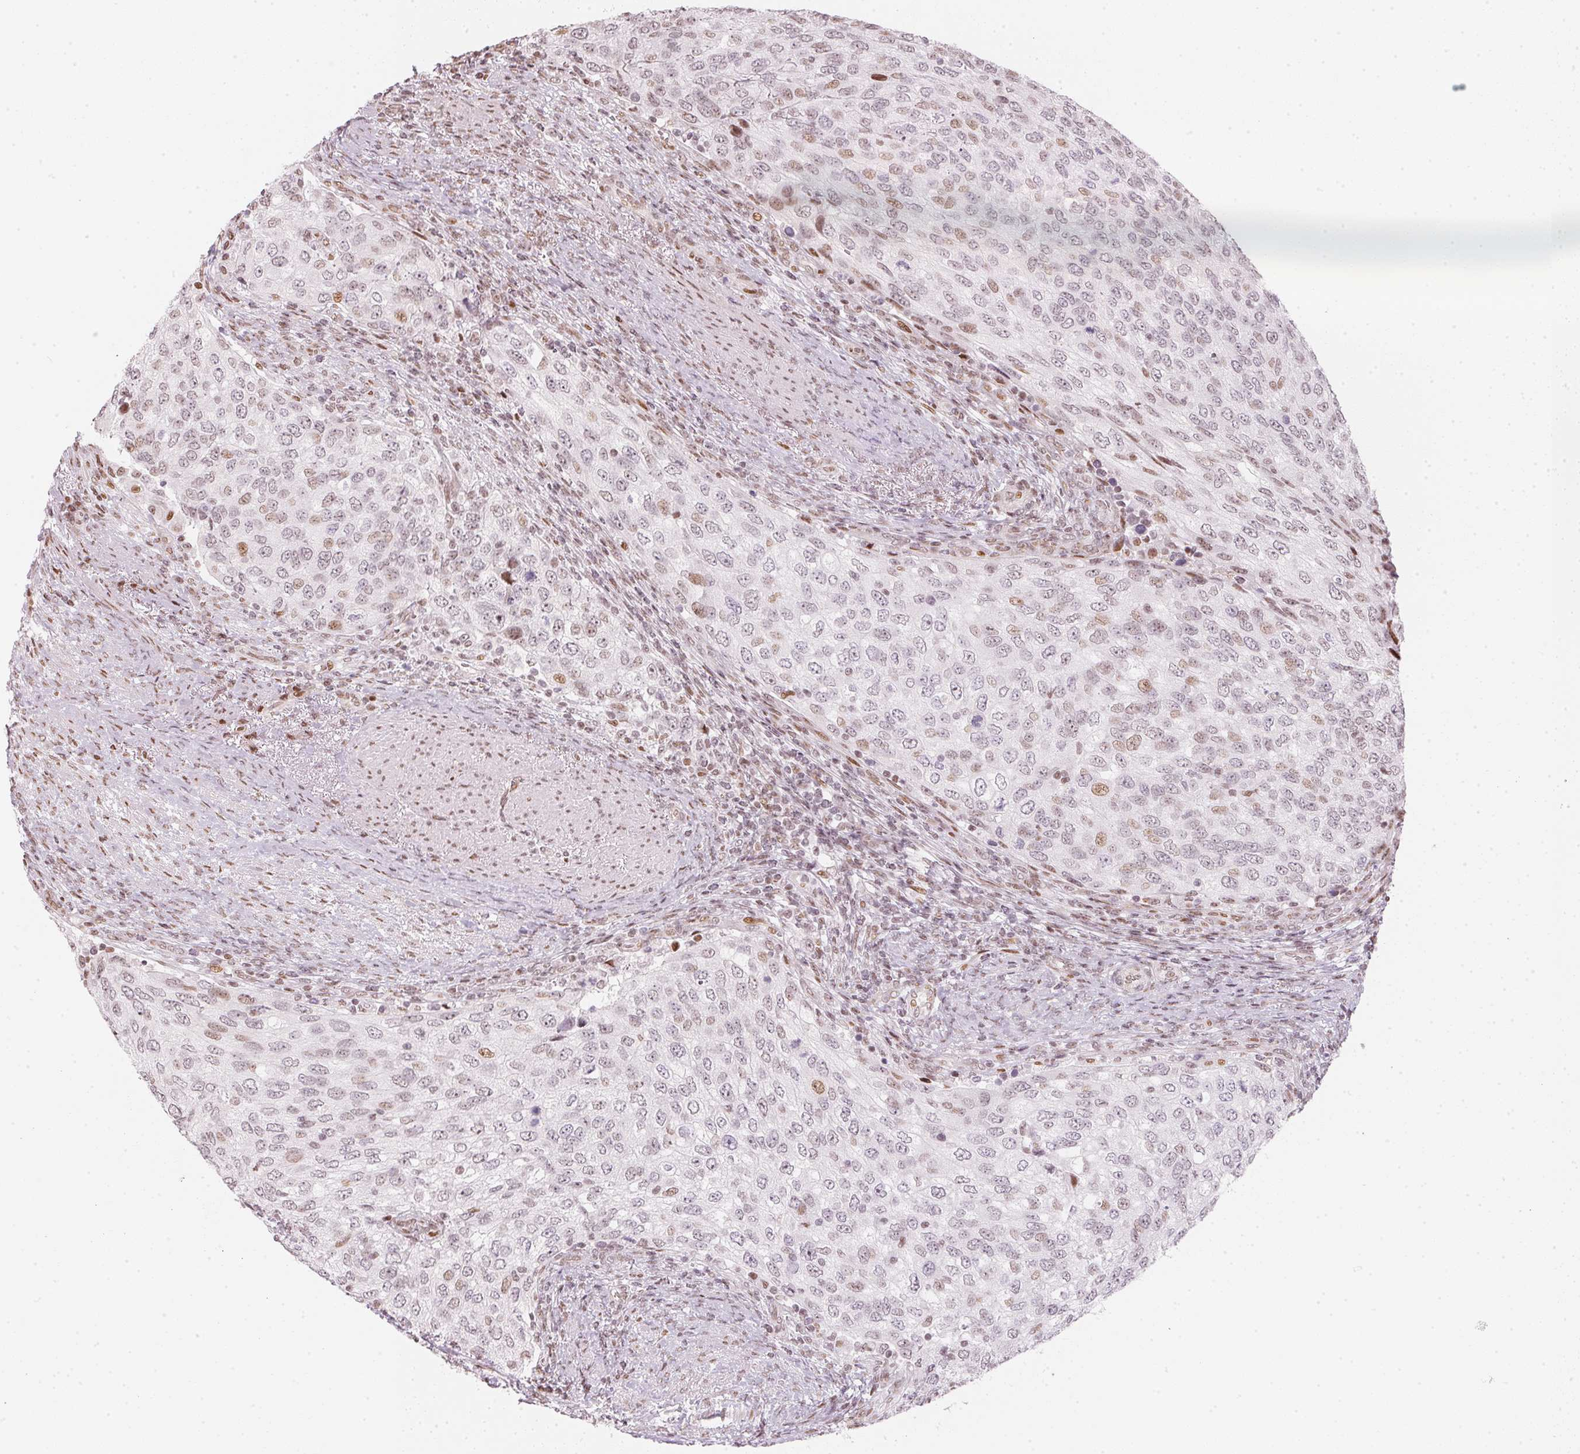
{"staining": {"intensity": "weak", "quantity": "<25%", "location": "nuclear"}, "tissue": "urothelial cancer", "cell_type": "Tumor cells", "image_type": "cancer", "snomed": [{"axis": "morphology", "description": "Urothelial carcinoma, High grade"}, {"axis": "topography", "description": "Urinary bladder"}], "caption": "Human urothelial cancer stained for a protein using immunohistochemistry (IHC) exhibits no staining in tumor cells.", "gene": "KAT6A", "patient": {"sex": "female", "age": 78}}